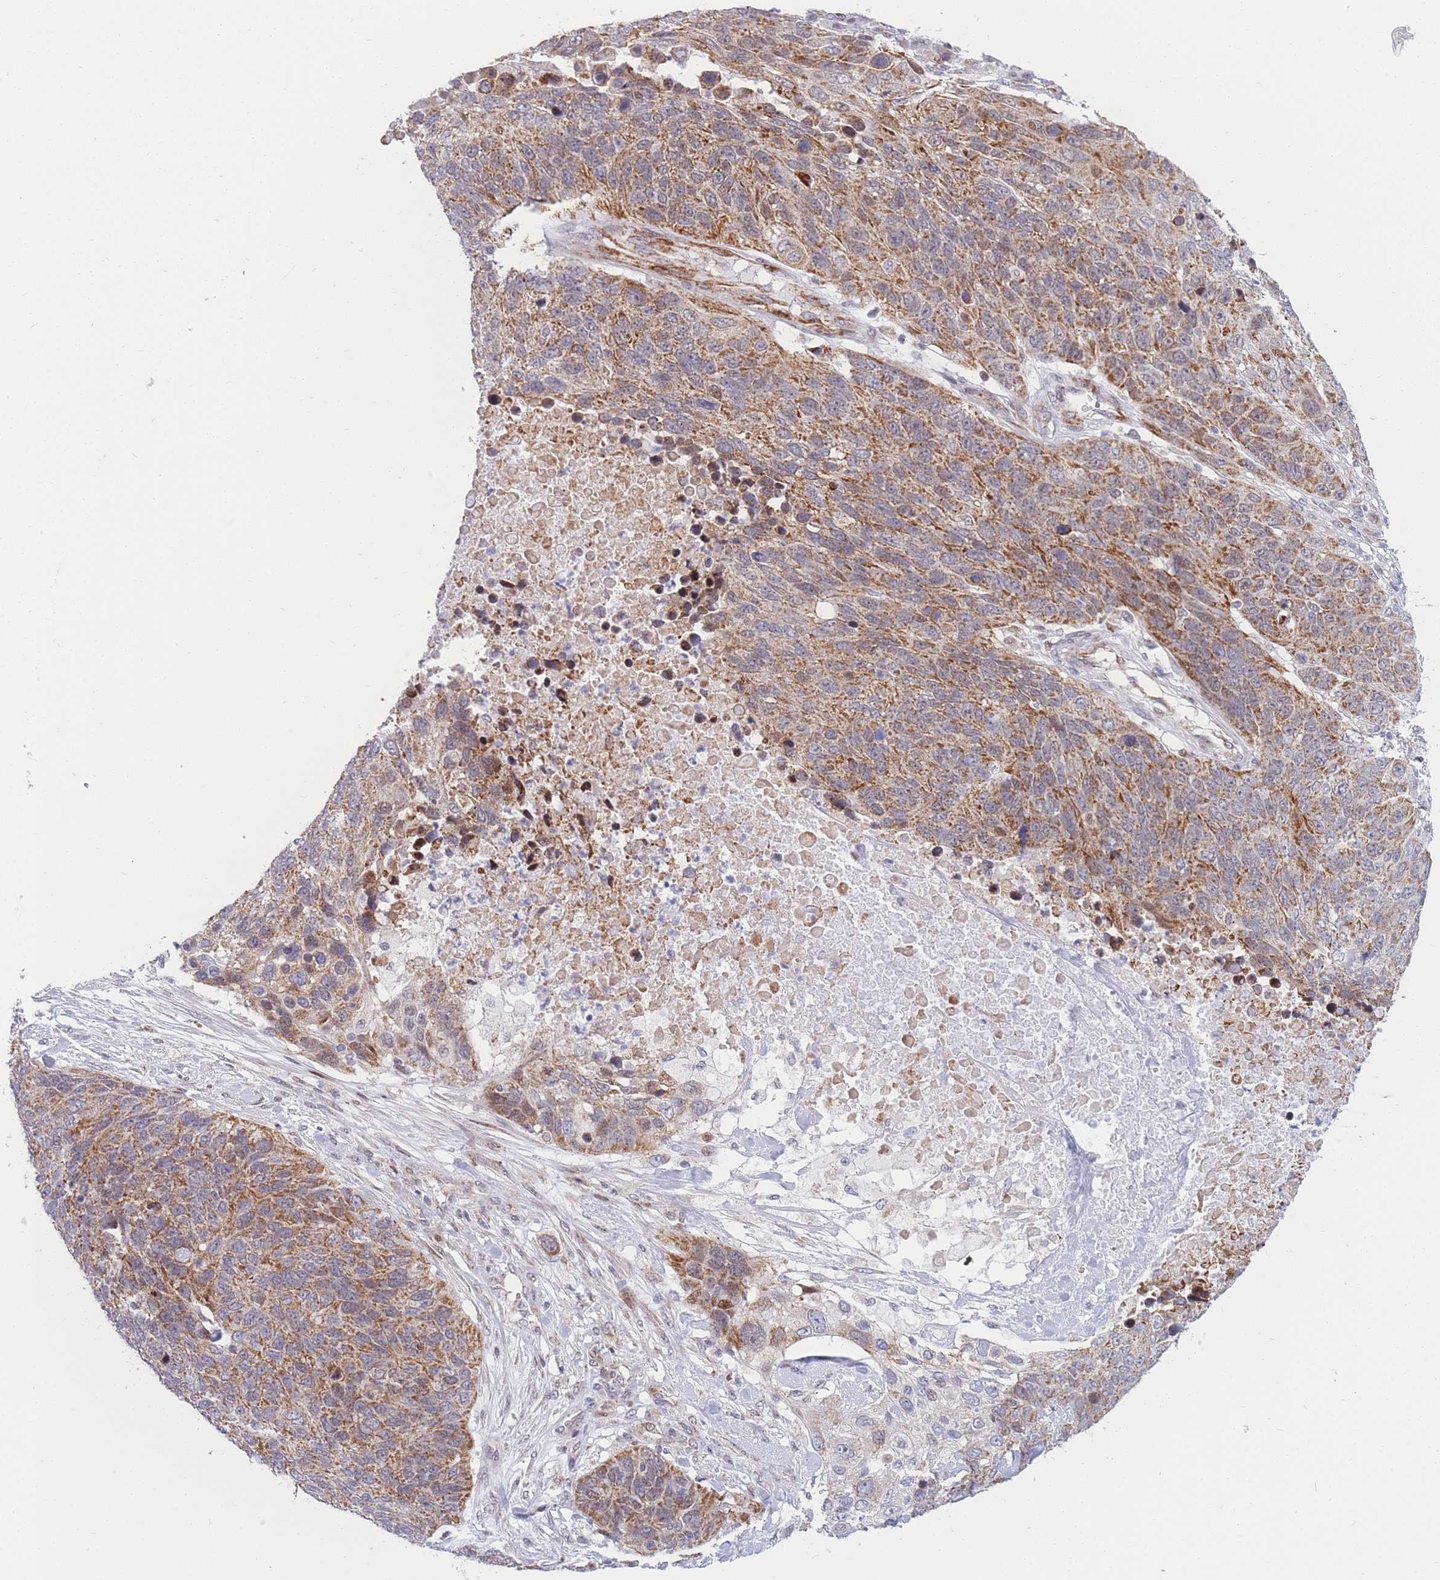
{"staining": {"intensity": "moderate", "quantity": ">75%", "location": "cytoplasmic/membranous"}, "tissue": "lung cancer", "cell_type": "Tumor cells", "image_type": "cancer", "snomed": [{"axis": "morphology", "description": "Normal tissue, NOS"}, {"axis": "morphology", "description": "Squamous cell carcinoma, NOS"}, {"axis": "topography", "description": "Lymph node"}, {"axis": "topography", "description": "Lung"}], "caption": "This photomicrograph reveals immunohistochemistry (IHC) staining of lung cancer (squamous cell carcinoma), with medium moderate cytoplasmic/membranous staining in about >75% of tumor cells.", "gene": "MOB4", "patient": {"sex": "male", "age": 66}}